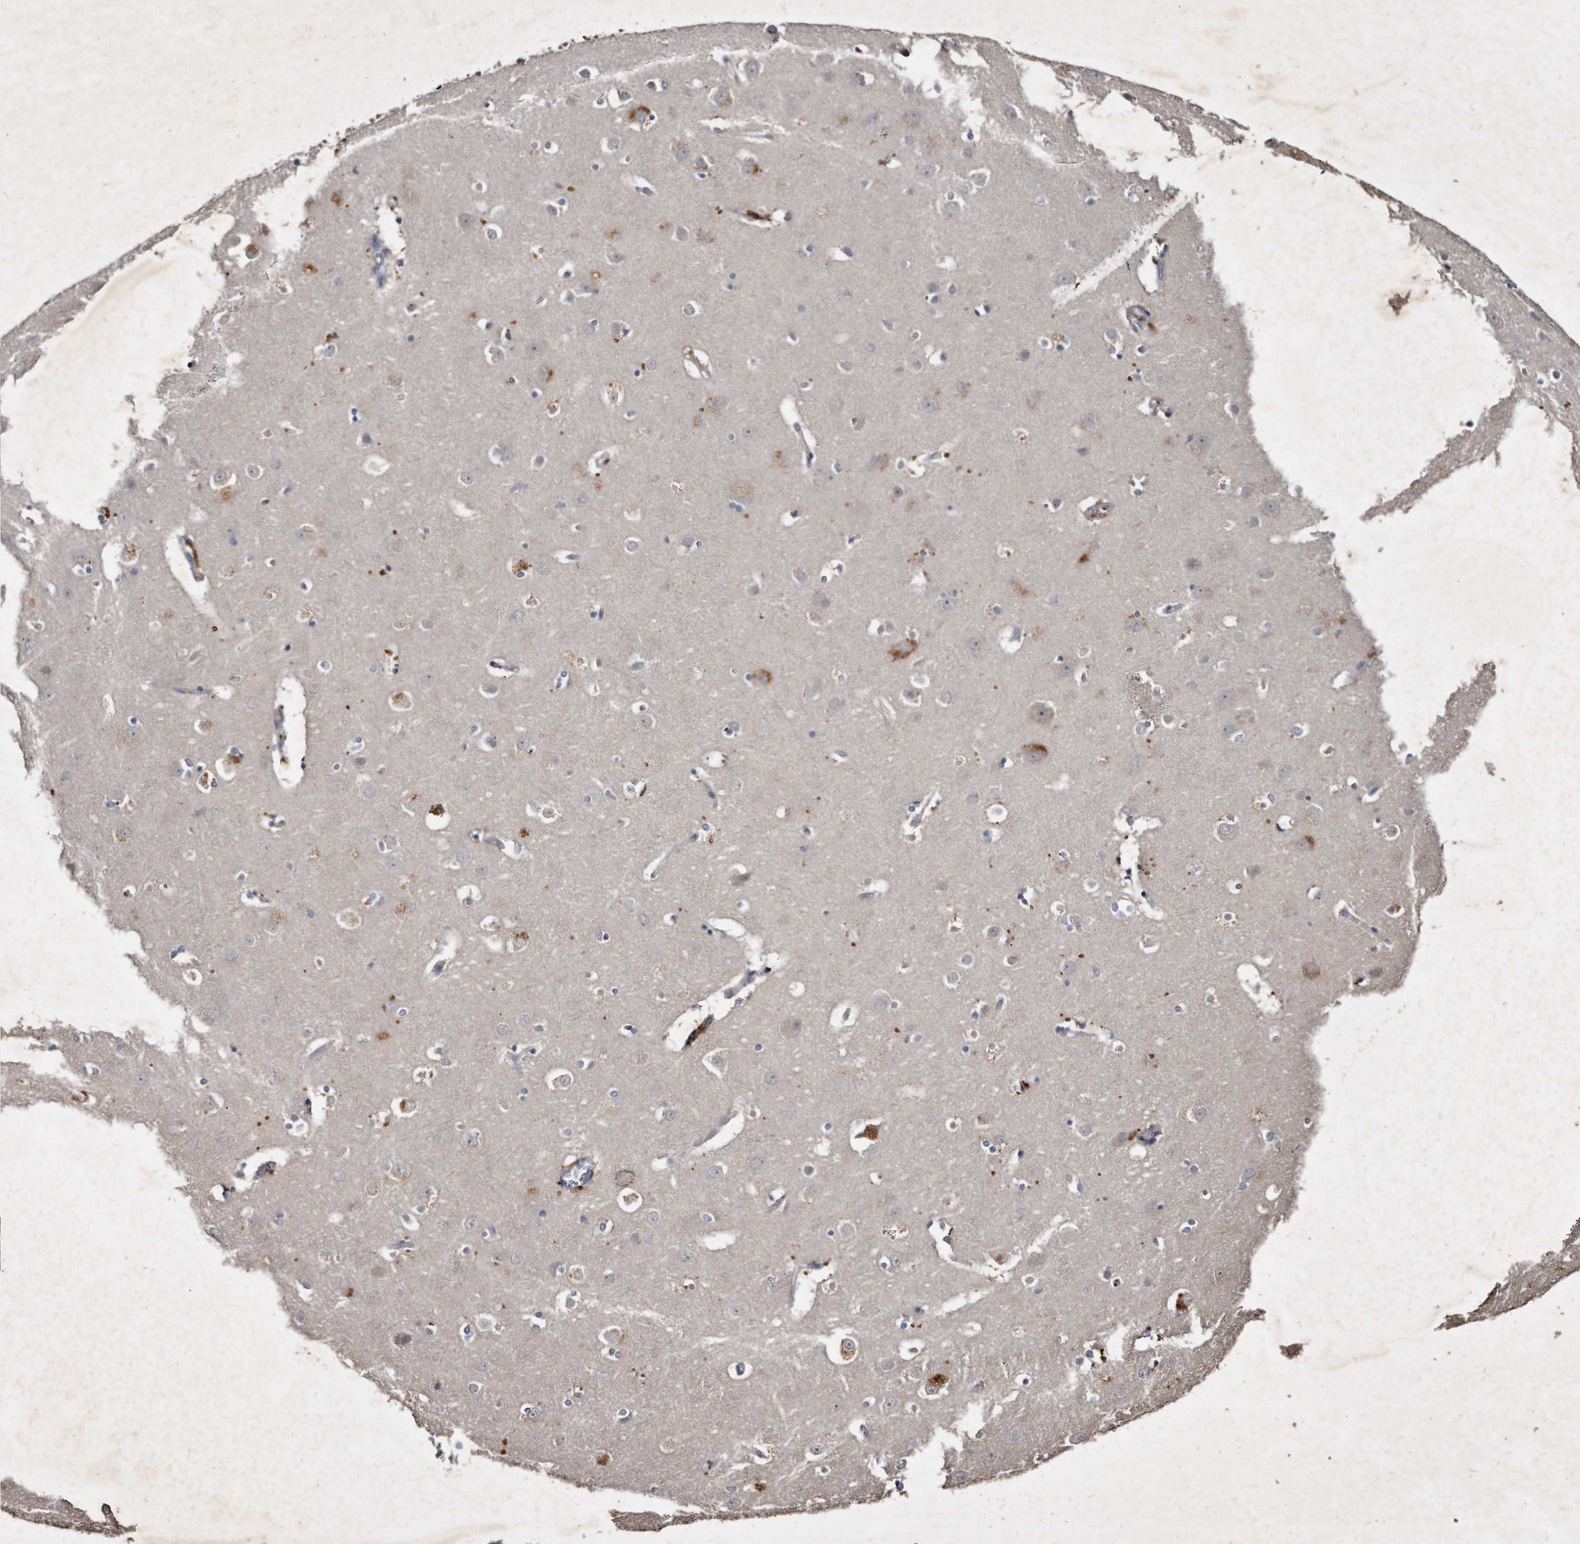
{"staining": {"intensity": "negative", "quantity": "none", "location": "none"}, "tissue": "cerebral cortex", "cell_type": "Endothelial cells", "image_type": "normal", "snomed": [{"axis": "morphology", "description": "Normal tissue, NOS"}, {"axis": "topography", "description": "Cerebral cortex"}], "caption": "IHC image of normal cerebral cortex stained for a protein (brown), which displays no positivity in endothelial cells.", "gene": "KLHDC3", "patient": {"sex": "male", "age": 54}}